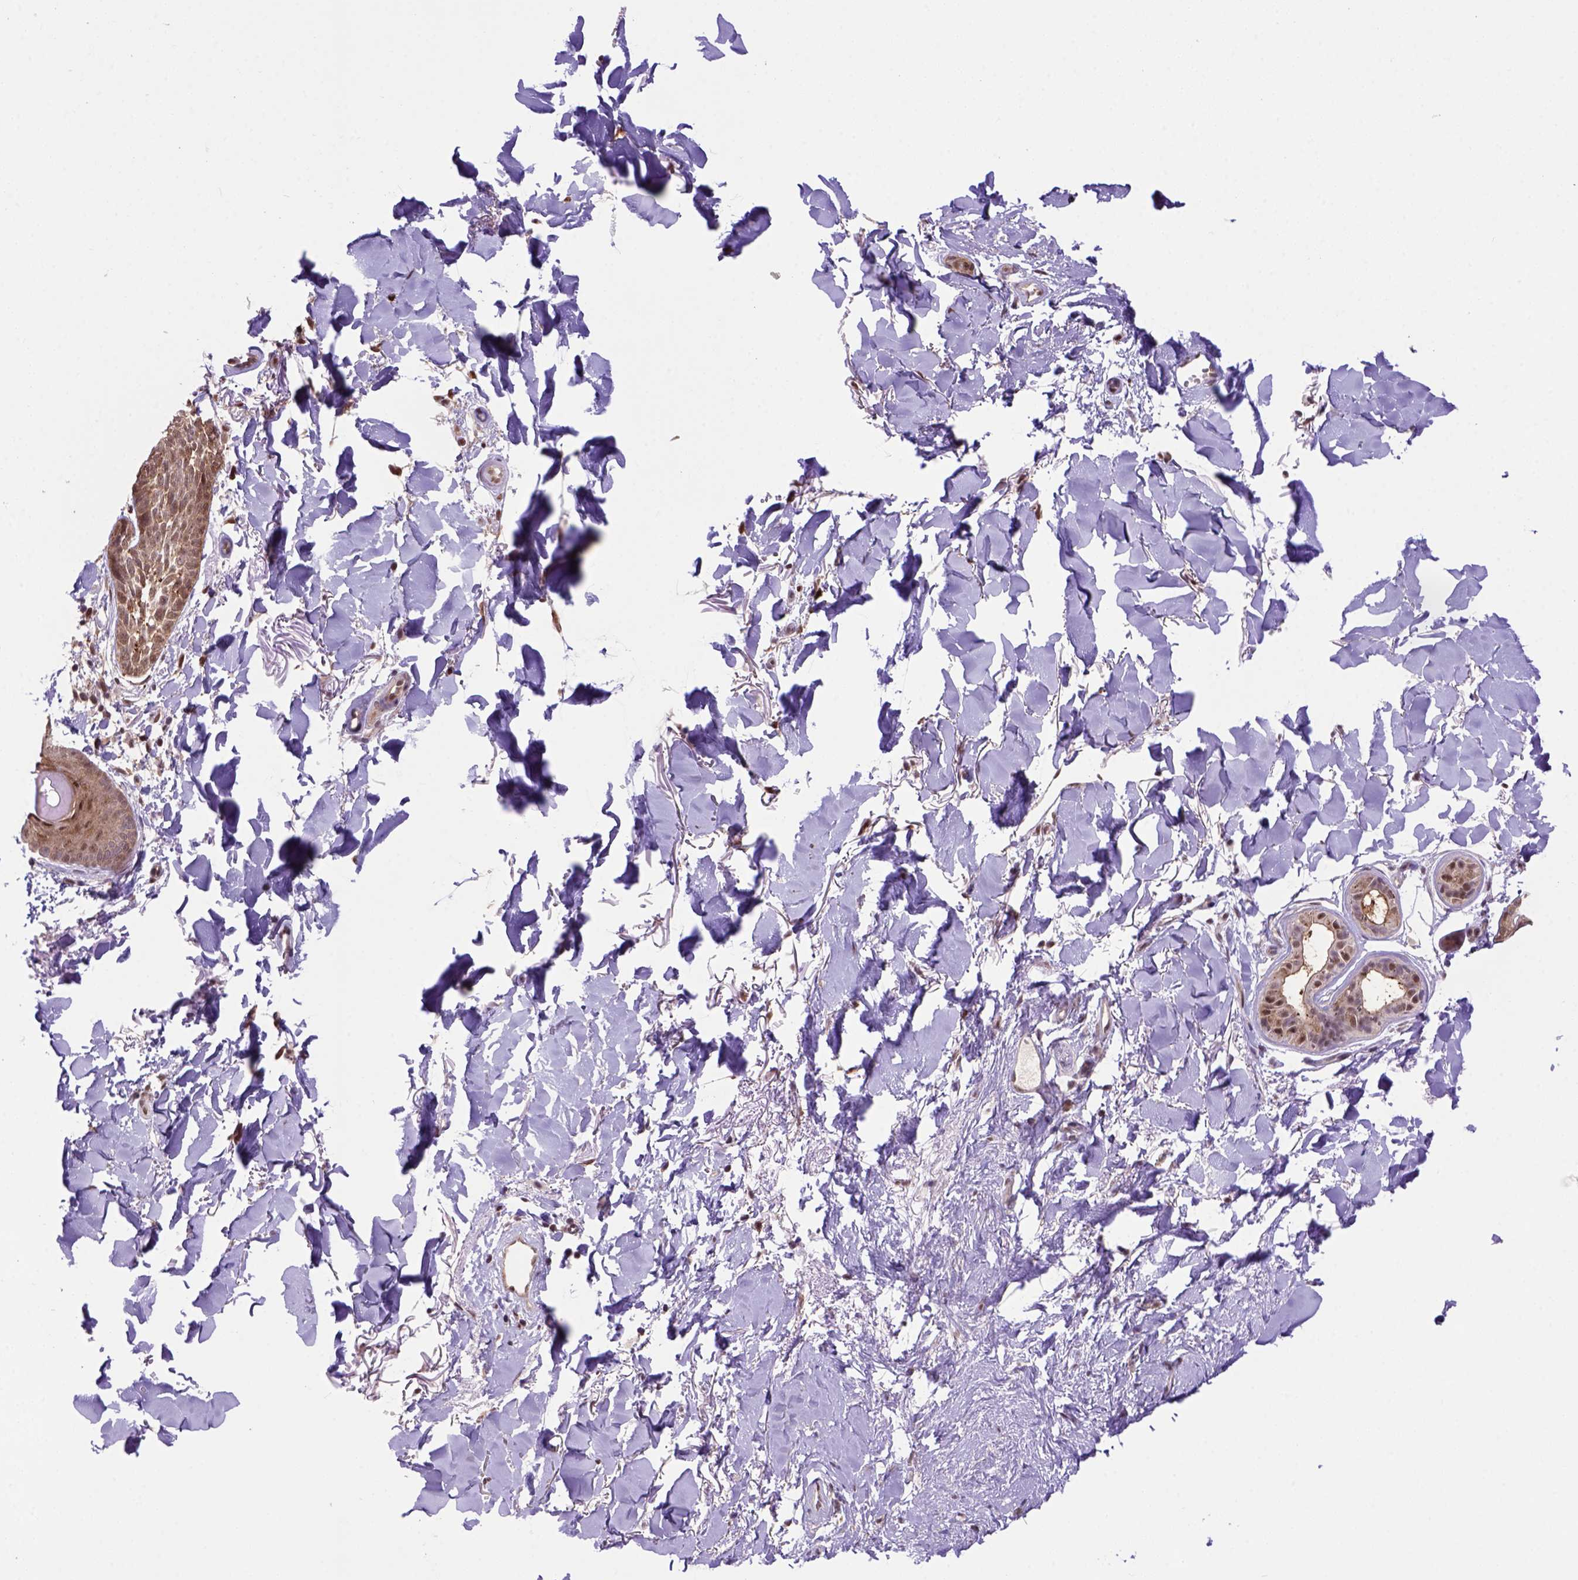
{"staining": {"intensity": "moderate", "quantity": ">75%", "location": "cytoplasmic/membranous,nuclear"}, "tissue": "skin cancer", "cell_type": "Tumor cells", "image_type": "cancer", "snomed": [{"axis": "morphology", "description": "Normal tissue, NOS"}, {"axis": "morphology", "description": "Basal cell carcinoma"}, {"axis": "topography", "description": "Skin"}], "caption": "There is medium levels of moderate cytoplasmic/membranous and nuclear expression in tumor cells of skin cancer, as demonstrated by immunohistochemical staining (brown color).", "gene": "PSMC2", "patient": {"sex": "male", "age": 84}}